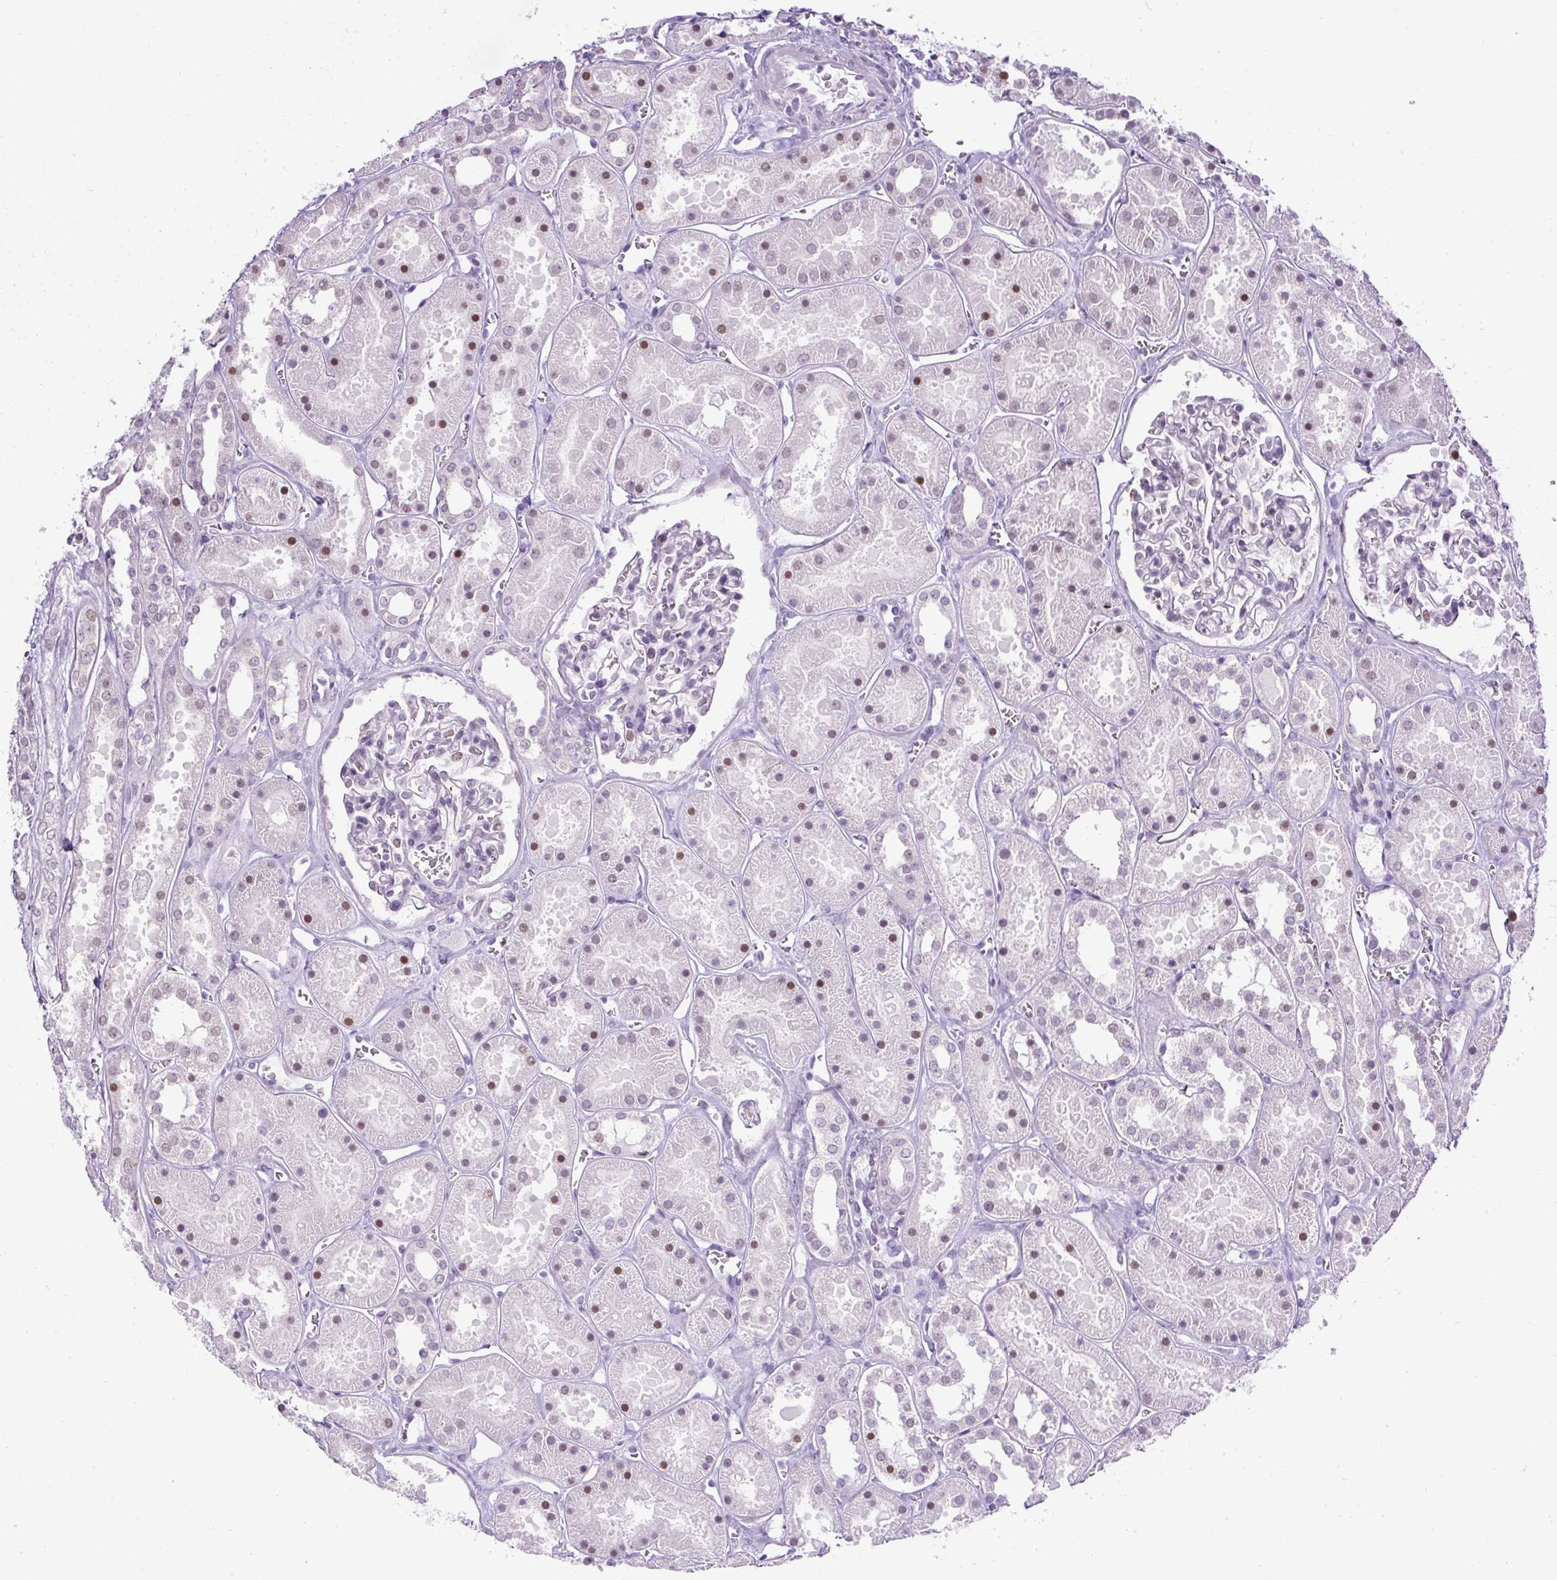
{"staining": {"intensity": "negative", "quantity": "none", "location": "none"}, "tissue": "kidney", "cell_type": "Cells in glomeruli", "image_type": "normal", "snomed": [{"axis": "morphology", "description": "Normal tissue, NOS"}, {"axis": "topography", "description": "Kidney"}], "caption": "This is an immunohistochemistry image of normal human kidney. There is no expression in cells in glomeruli.", "gene": "WNT10B", "patient": {"sex": "female", "age": 41}}